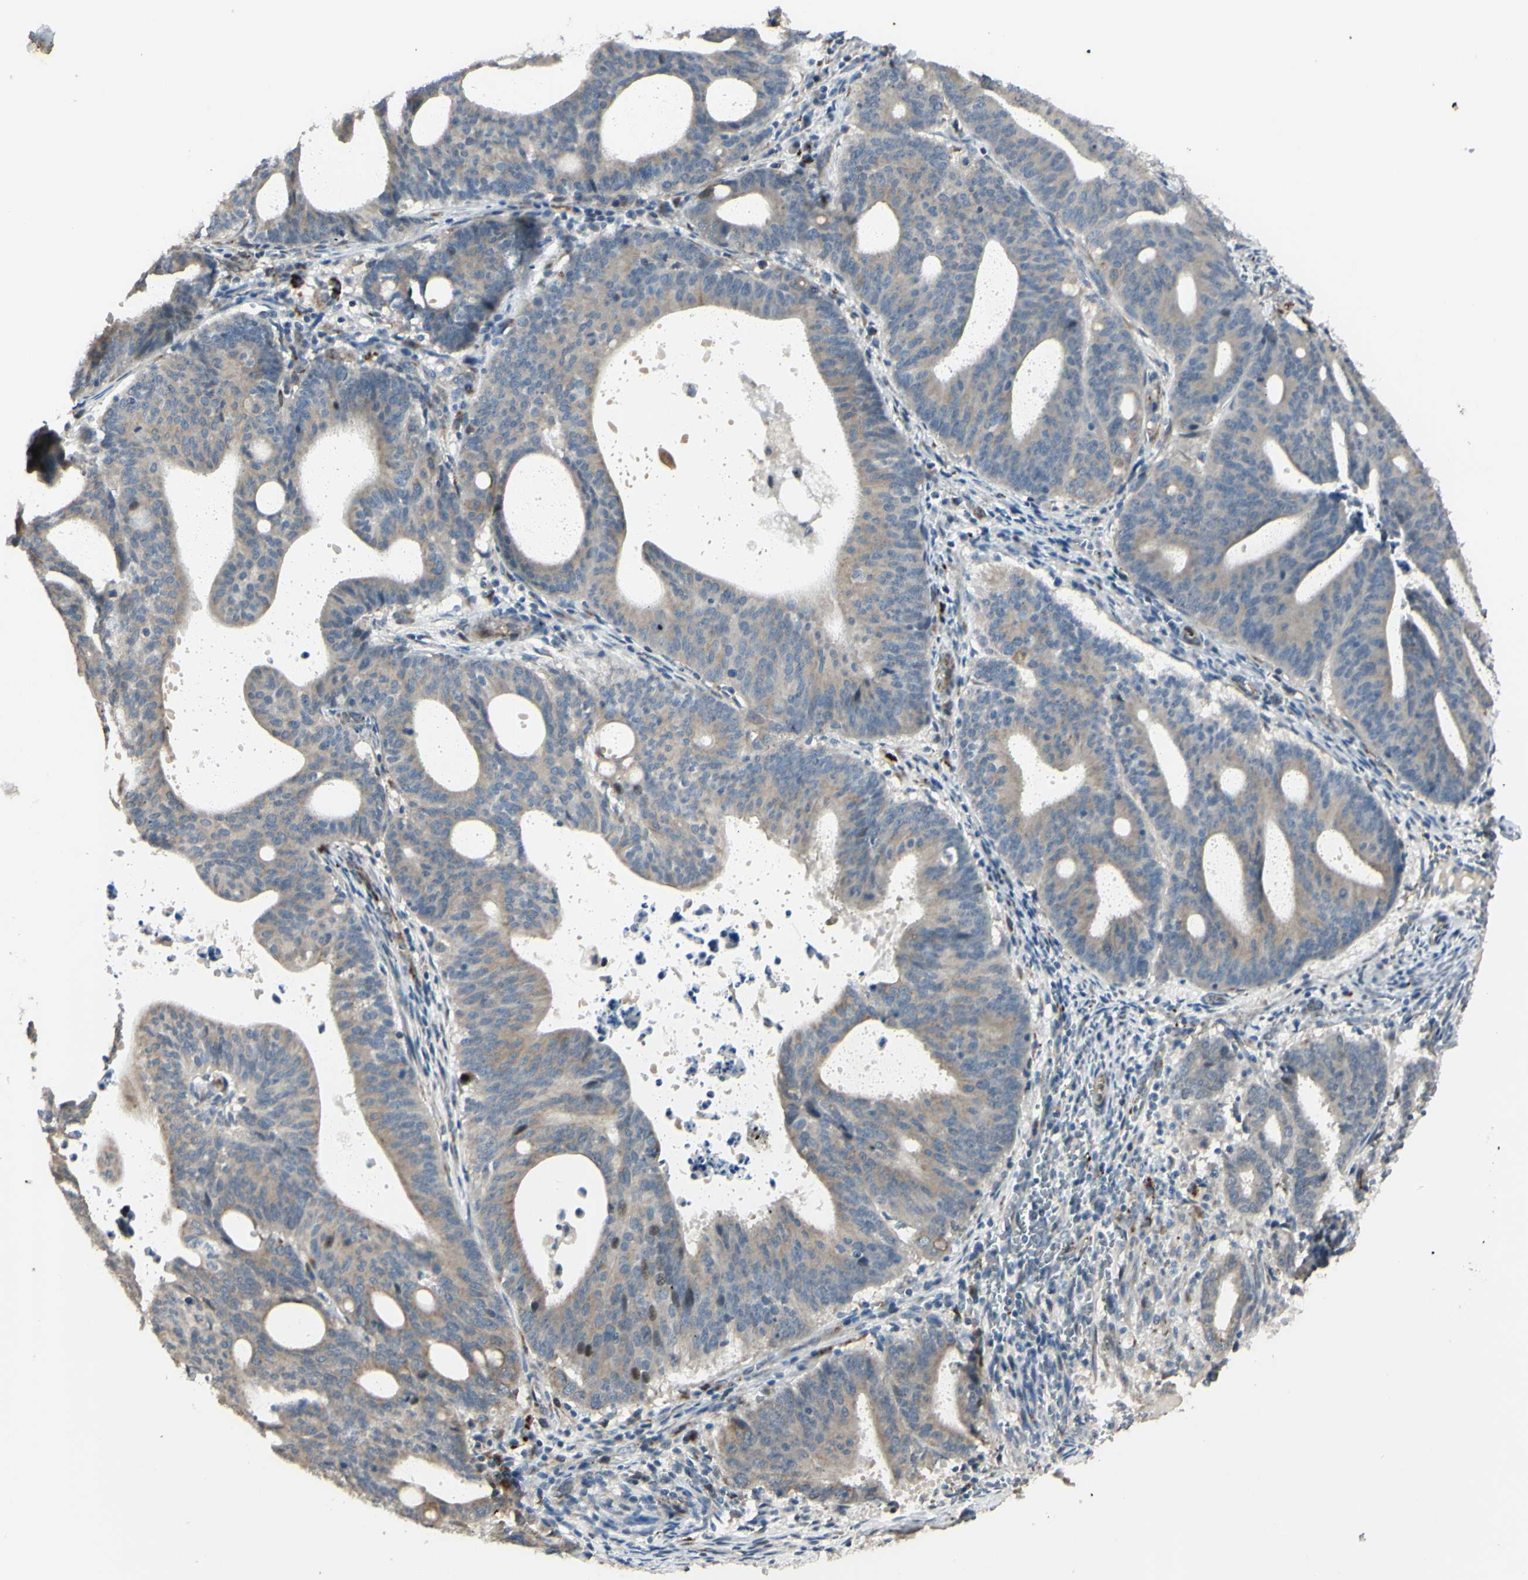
{"staining": {"intensity": "weak", "quantity": ">75%", "location": "cytoplasmic/membranous"}, "tissue": "endometrial cancer", "cell_type": "Tumor cells", "image_type": "cancer", "snomed": [{"axis": "morphology", "description": "Adenocarcinoma, NOS"}, {"axis": "topography", "description": "Uterus"}], "caption": "Immunohistochemistry histopathology image of neoplastic tissue: human adenocarcinoma (endometrial) stained using IHC demonstrates low levels of weak protein expression localized specifically in the cytoplasmic/membranous of tumor cells, appearing as a cytoplasmic/membranous brown color.", "gene": "NDFIP1", "patient": {"sex": "female", "age": 83}}